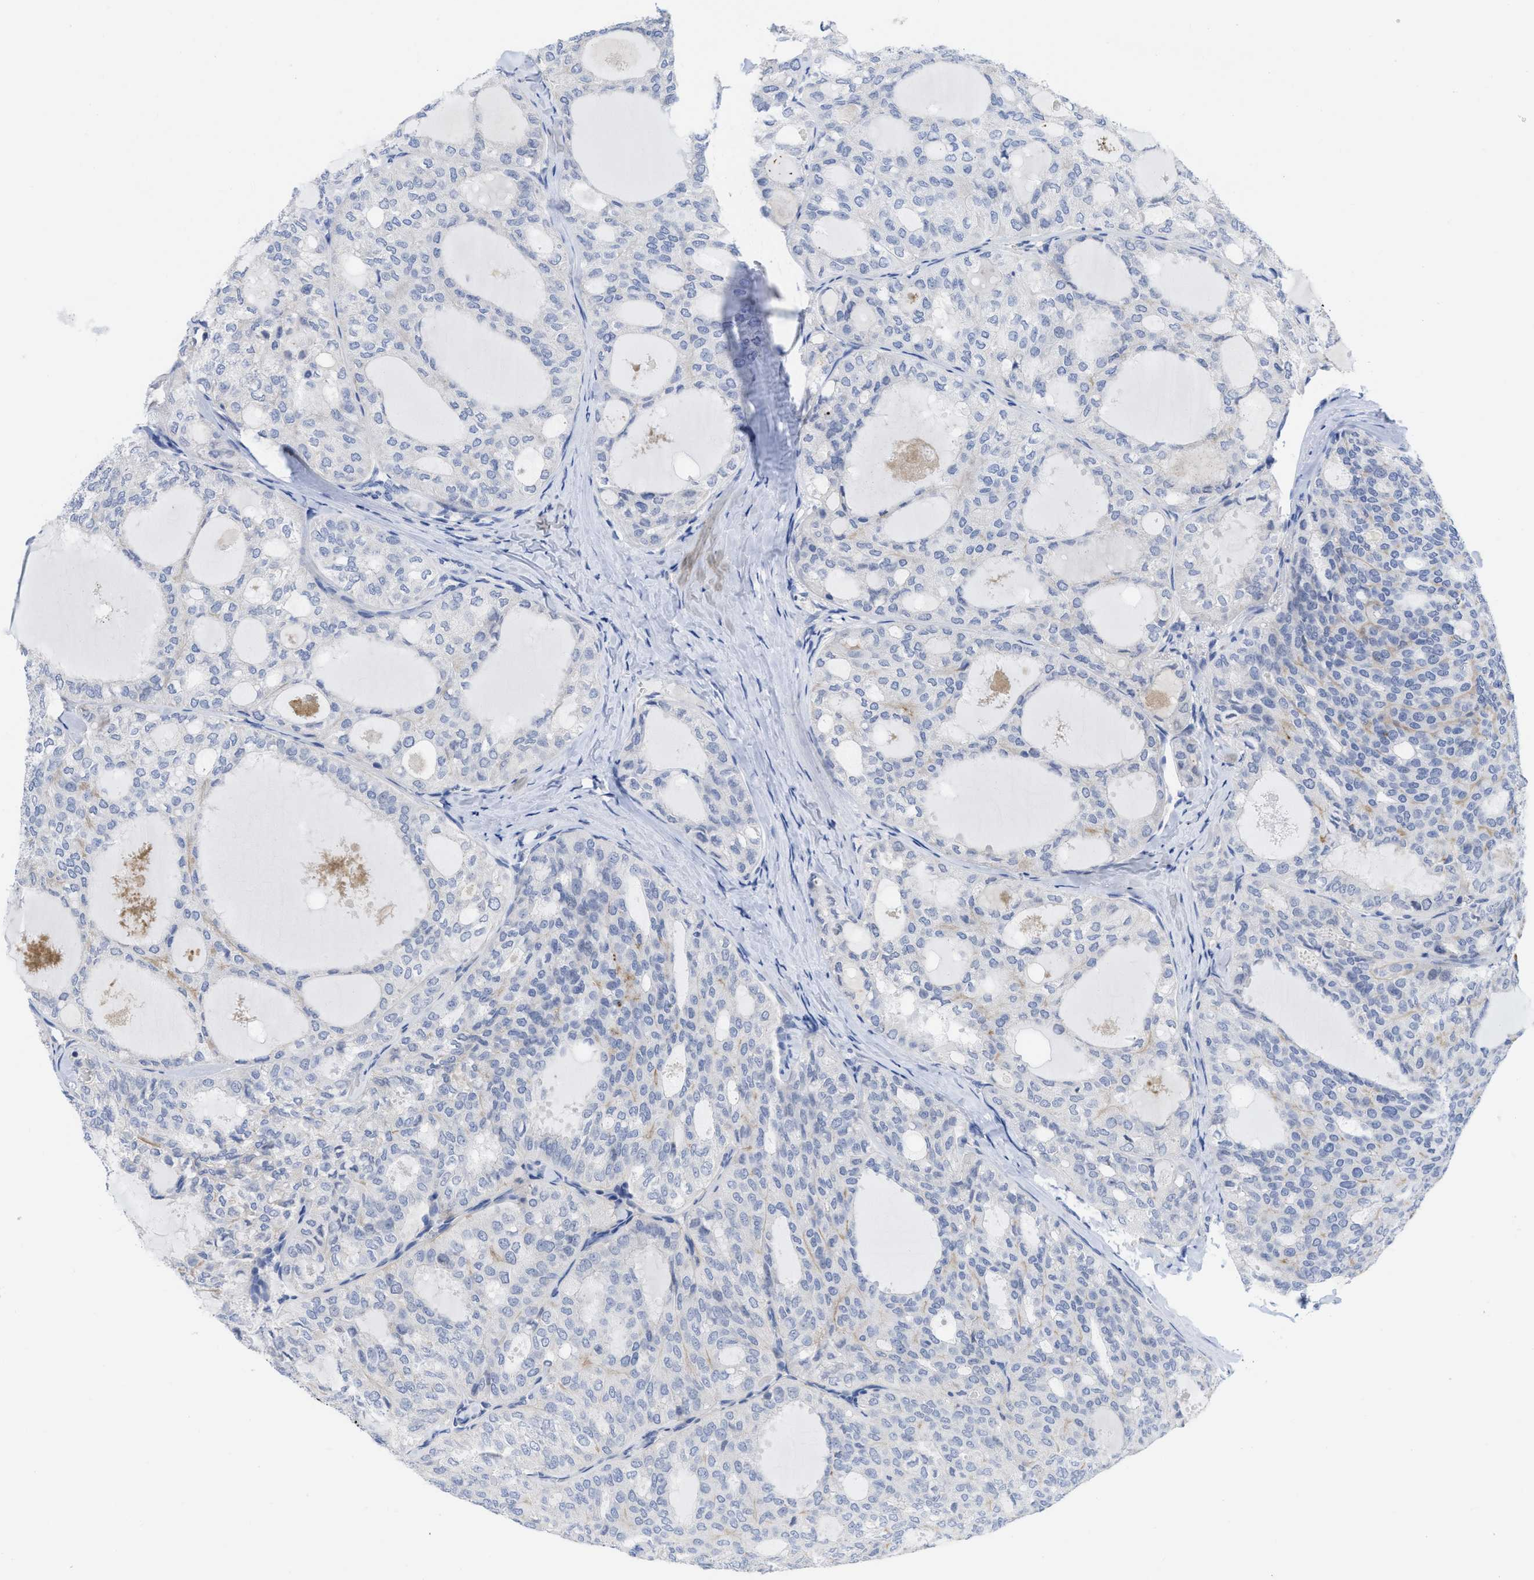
{"staining": {"intensity": "negative", "quantity": "none", "location": "none"}, "tissue": "thyroid cancer", "cell_type": "Tumor cells", "image_type": "cancer", "snomed": [{"axis": "morphology", "description": "Follicular adenoma carcinoma, NOS"}, {"axis": "topography", "description": "Thyroid gland"}], "caption": "The immunohistochemistry image has no significant positivity in tumor cells of follicular adenoma carcinoma (thyroid) tissue.", "gene": "ACKR1", "patient": {"sex": "male", "age": 75}}